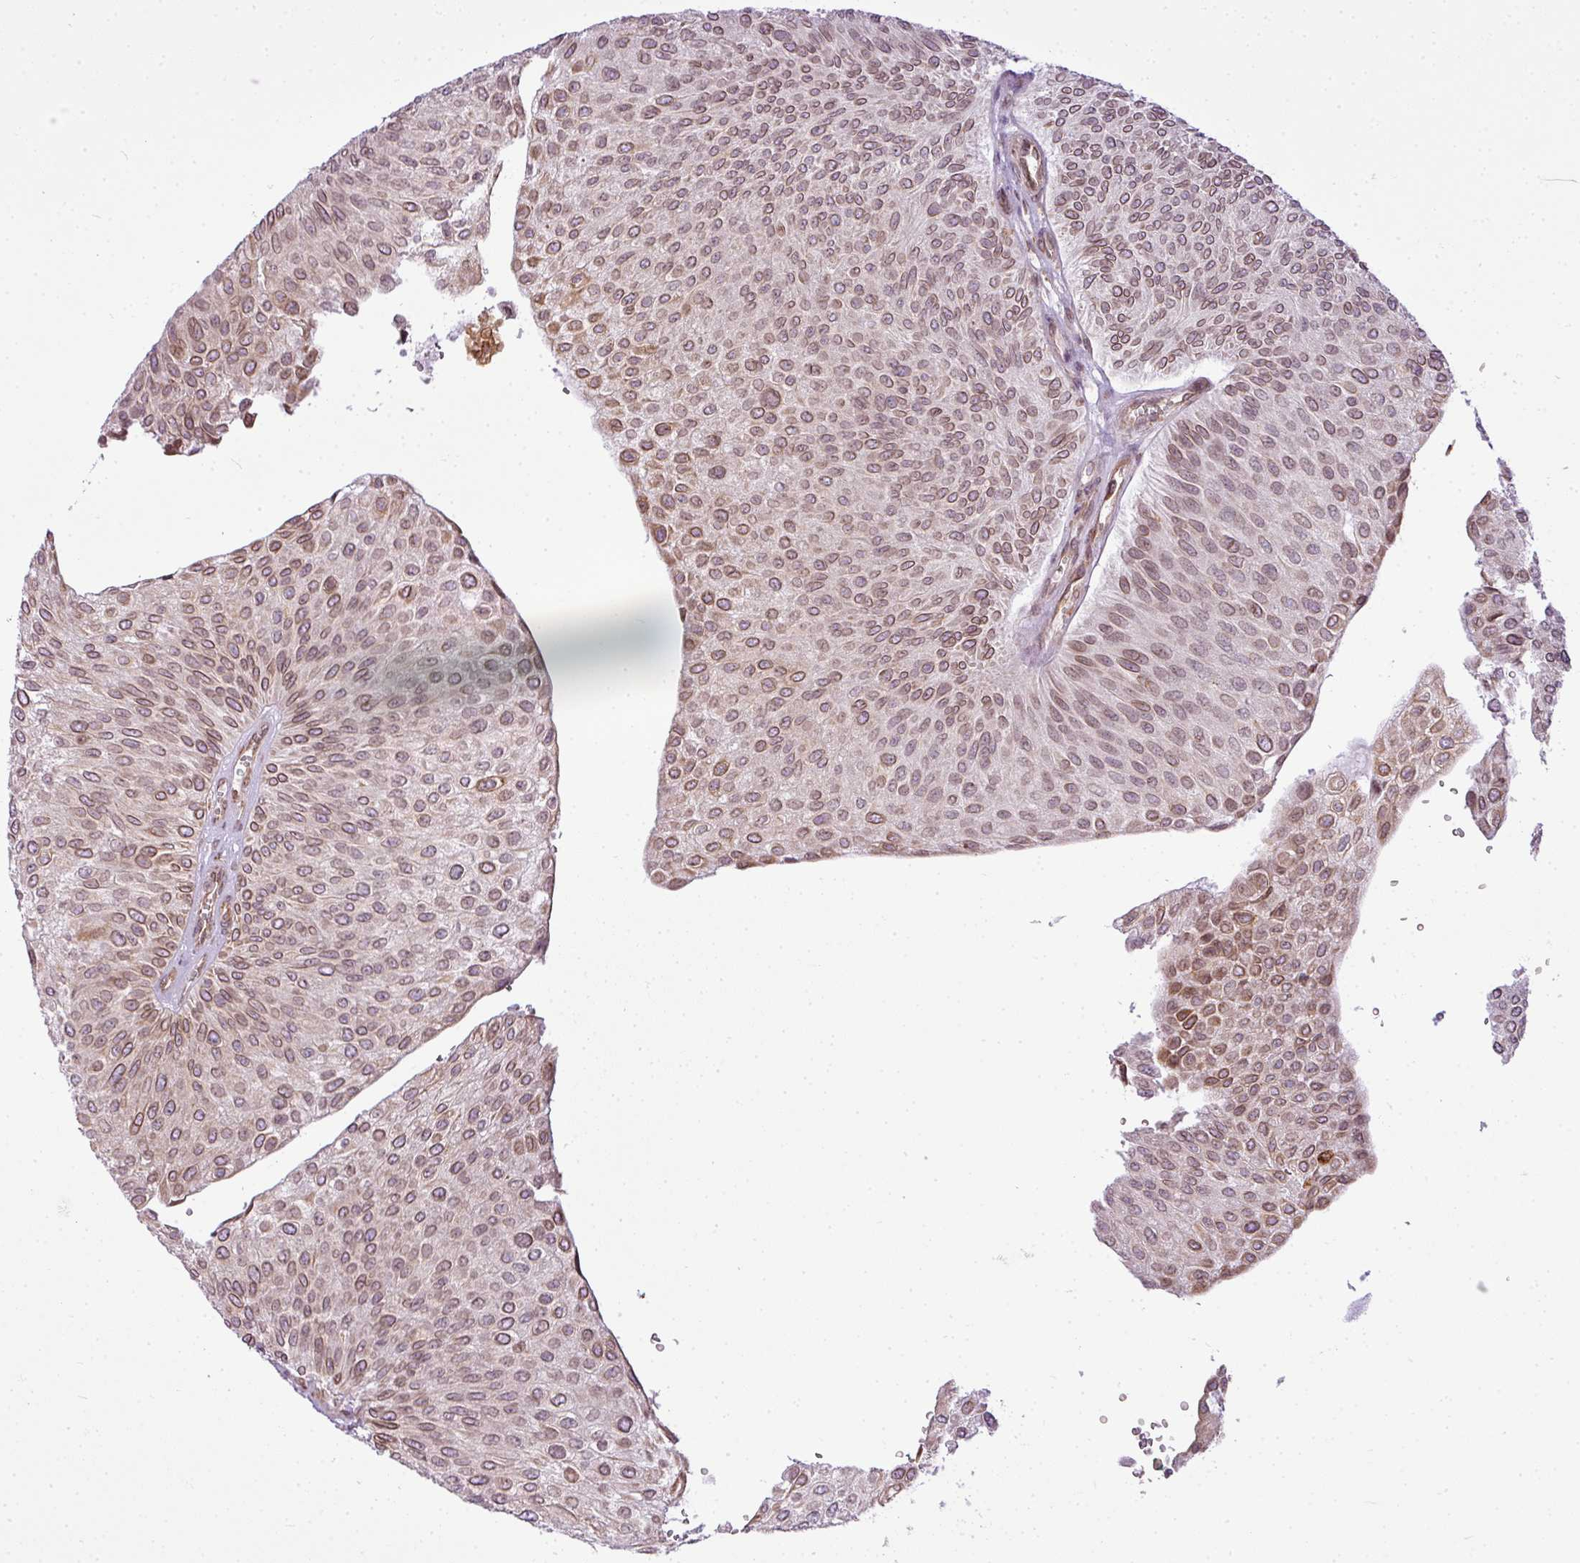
{"staining": {"intensity": "moderate", "quantity": ">75%", "location": "nuclear"}, "tissue": "urothelial cancer", "cell_type": "Tumor cells", "image_type": "cancer", "snomed": [{"axis": "morphology", "description": "Urothelial carcinoma, NOS"}, {"axis": "topography", "description": "Urinary bladder"}], "caption": "Immunohistochemical staining of human urothelial cancer reveals moderate nuclear protein staining in about >75% of tumor cells. The staining was performed using DAB (3,3'-diaminobenzidine), with brown indicating positive protein expression. Nuclei are stained blue with hematoxylin.", "gene": "COX18", "patient": {"sex": "male", "age": 67}}